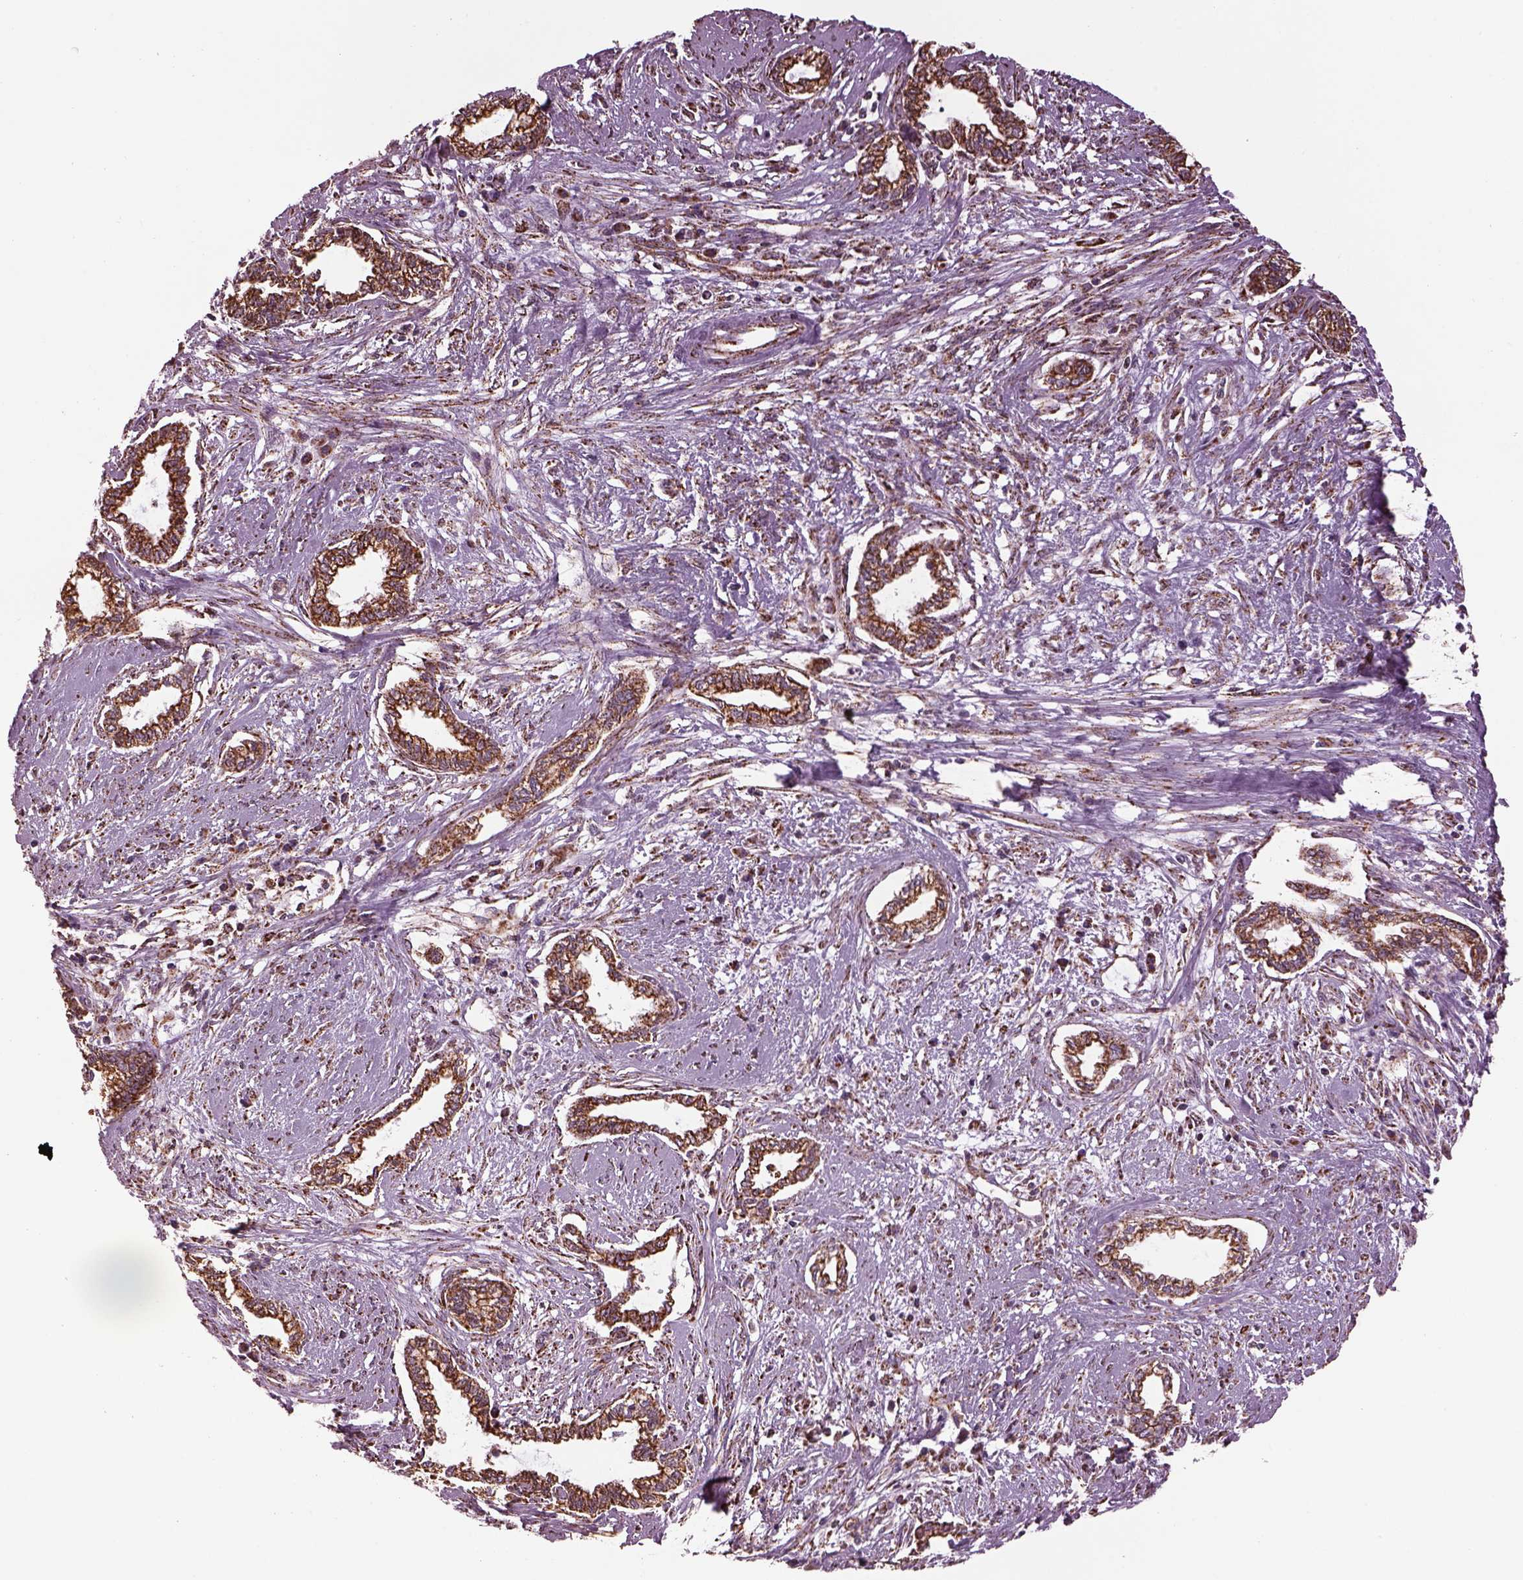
{"staining": {"intensity": "moderate", "quantity": "25%-75%", "location": "cytoplasmic/membranous"}, "tissue": "cervical cancer", "cell_type": "Tumor cells", "image_type": "cancer", "snomed": [{"axis": "morphology", "description": "Adenocarcinoma, NOS"}, {"axis": "topography", "description": "Cervix"}], "caption": "Immunohistochemistry (IHC) micrograph of neoplastic tissue: human adenocarcinoma (cervical) stained using IHC exhibits medium levels of moderate protein expression localized specifically in the cytoplasmic/membranous of tumor cells, appearing as a cytoplasmic/membranous brown color.", "gene": "TMEM254", "patient": {"sex": "female", "age": 62}}